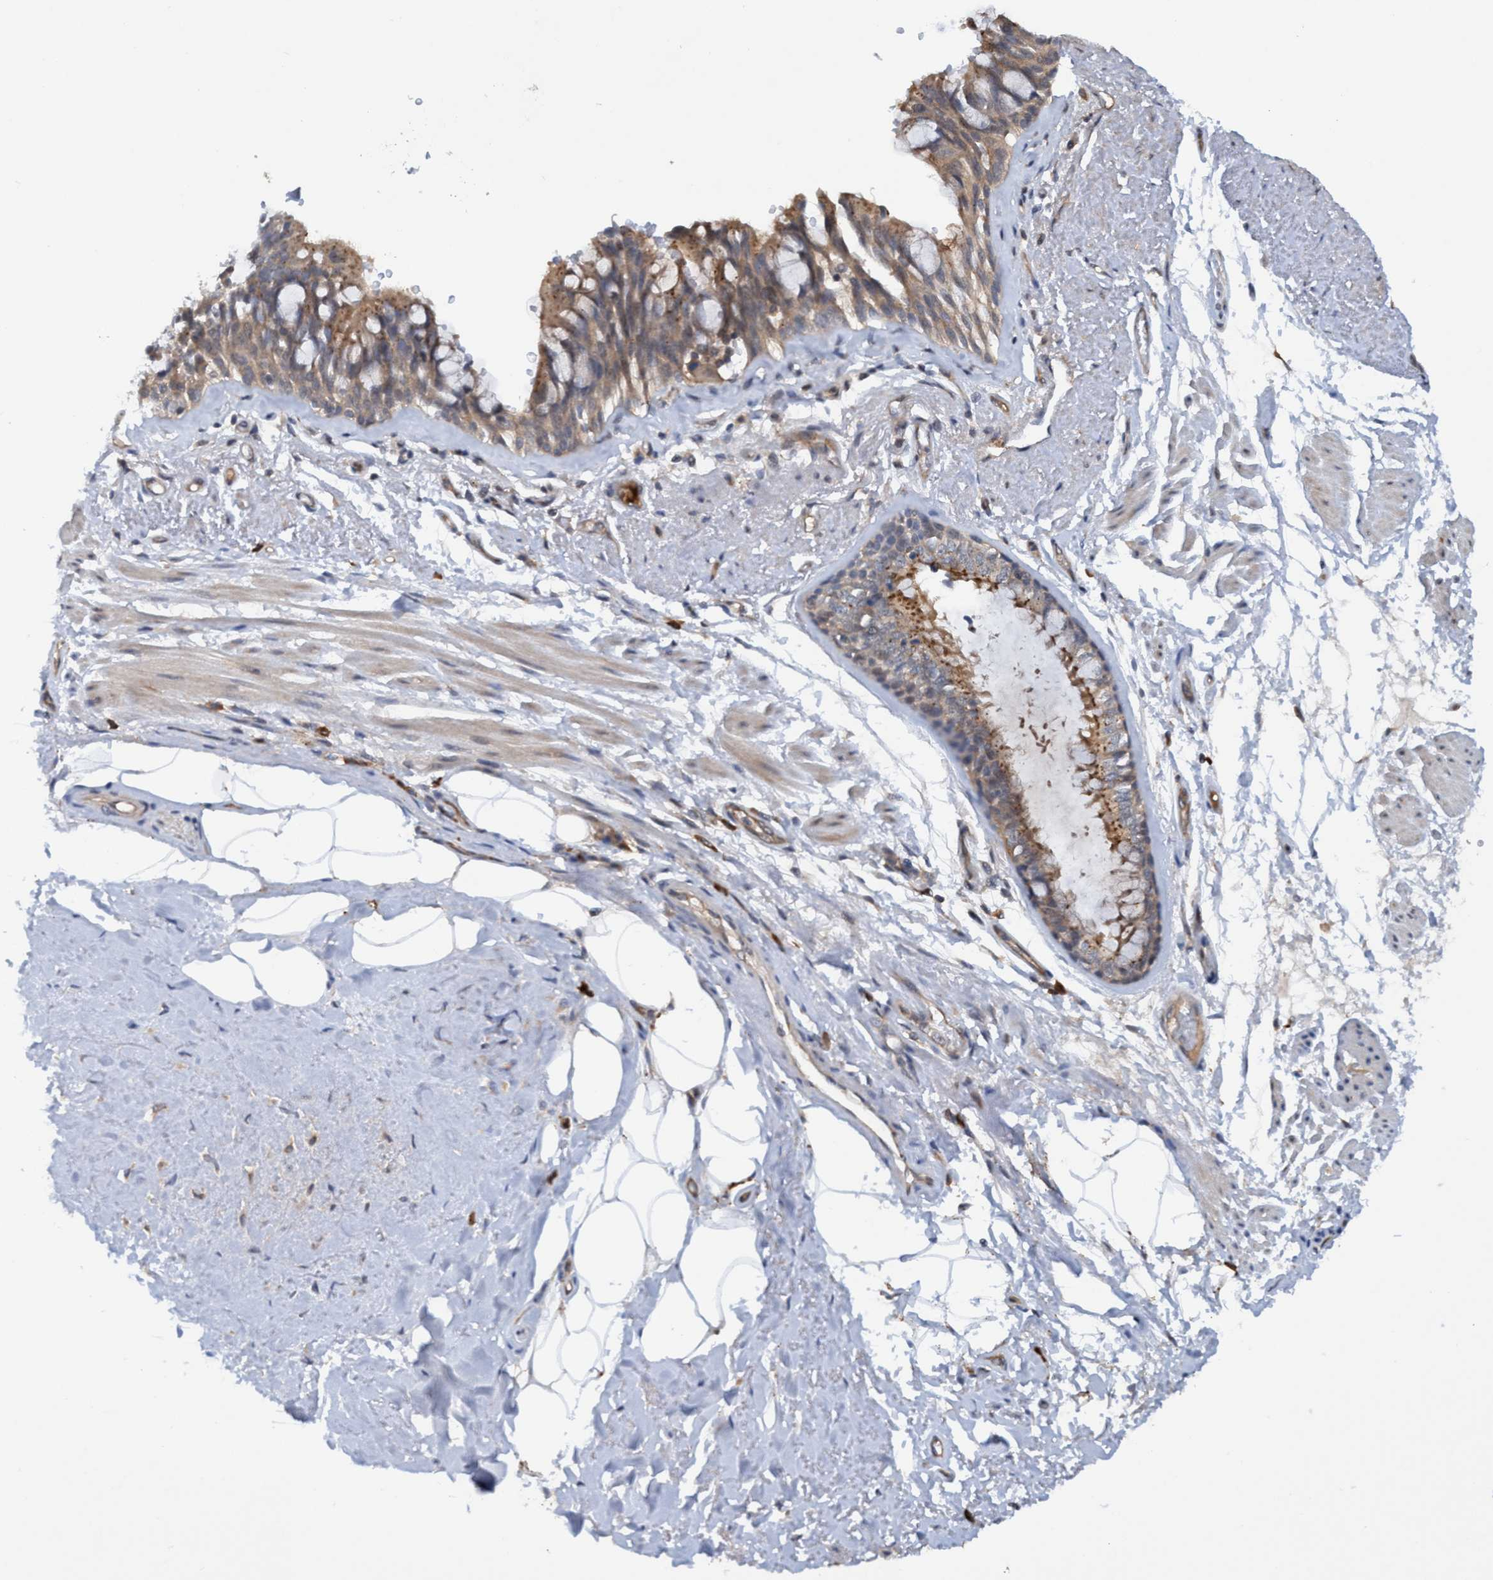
{"staining": {"intensity": "moderate", "quantity": ">75%", "location": "cytoplasmic/membranous"}, "tissue": "bronchus", "cell_type": "Respiratory epithelial cells", "image_type": "normal", "snomed": [{"axis": "morphology", "description": "Normal tissue, NOS"}, {"axis": "topography", "description": "Bronchus"}], "caption": "Protein staining reveals moderate cytoplasmic/membranous staining in about >75% of respiratory epithelial cells in normal bronchus. The protein is shown in brown color, while the nuclei are stained blue.", "gene": "TRIM65", "patient": {"sex": "male", "age": 66}}